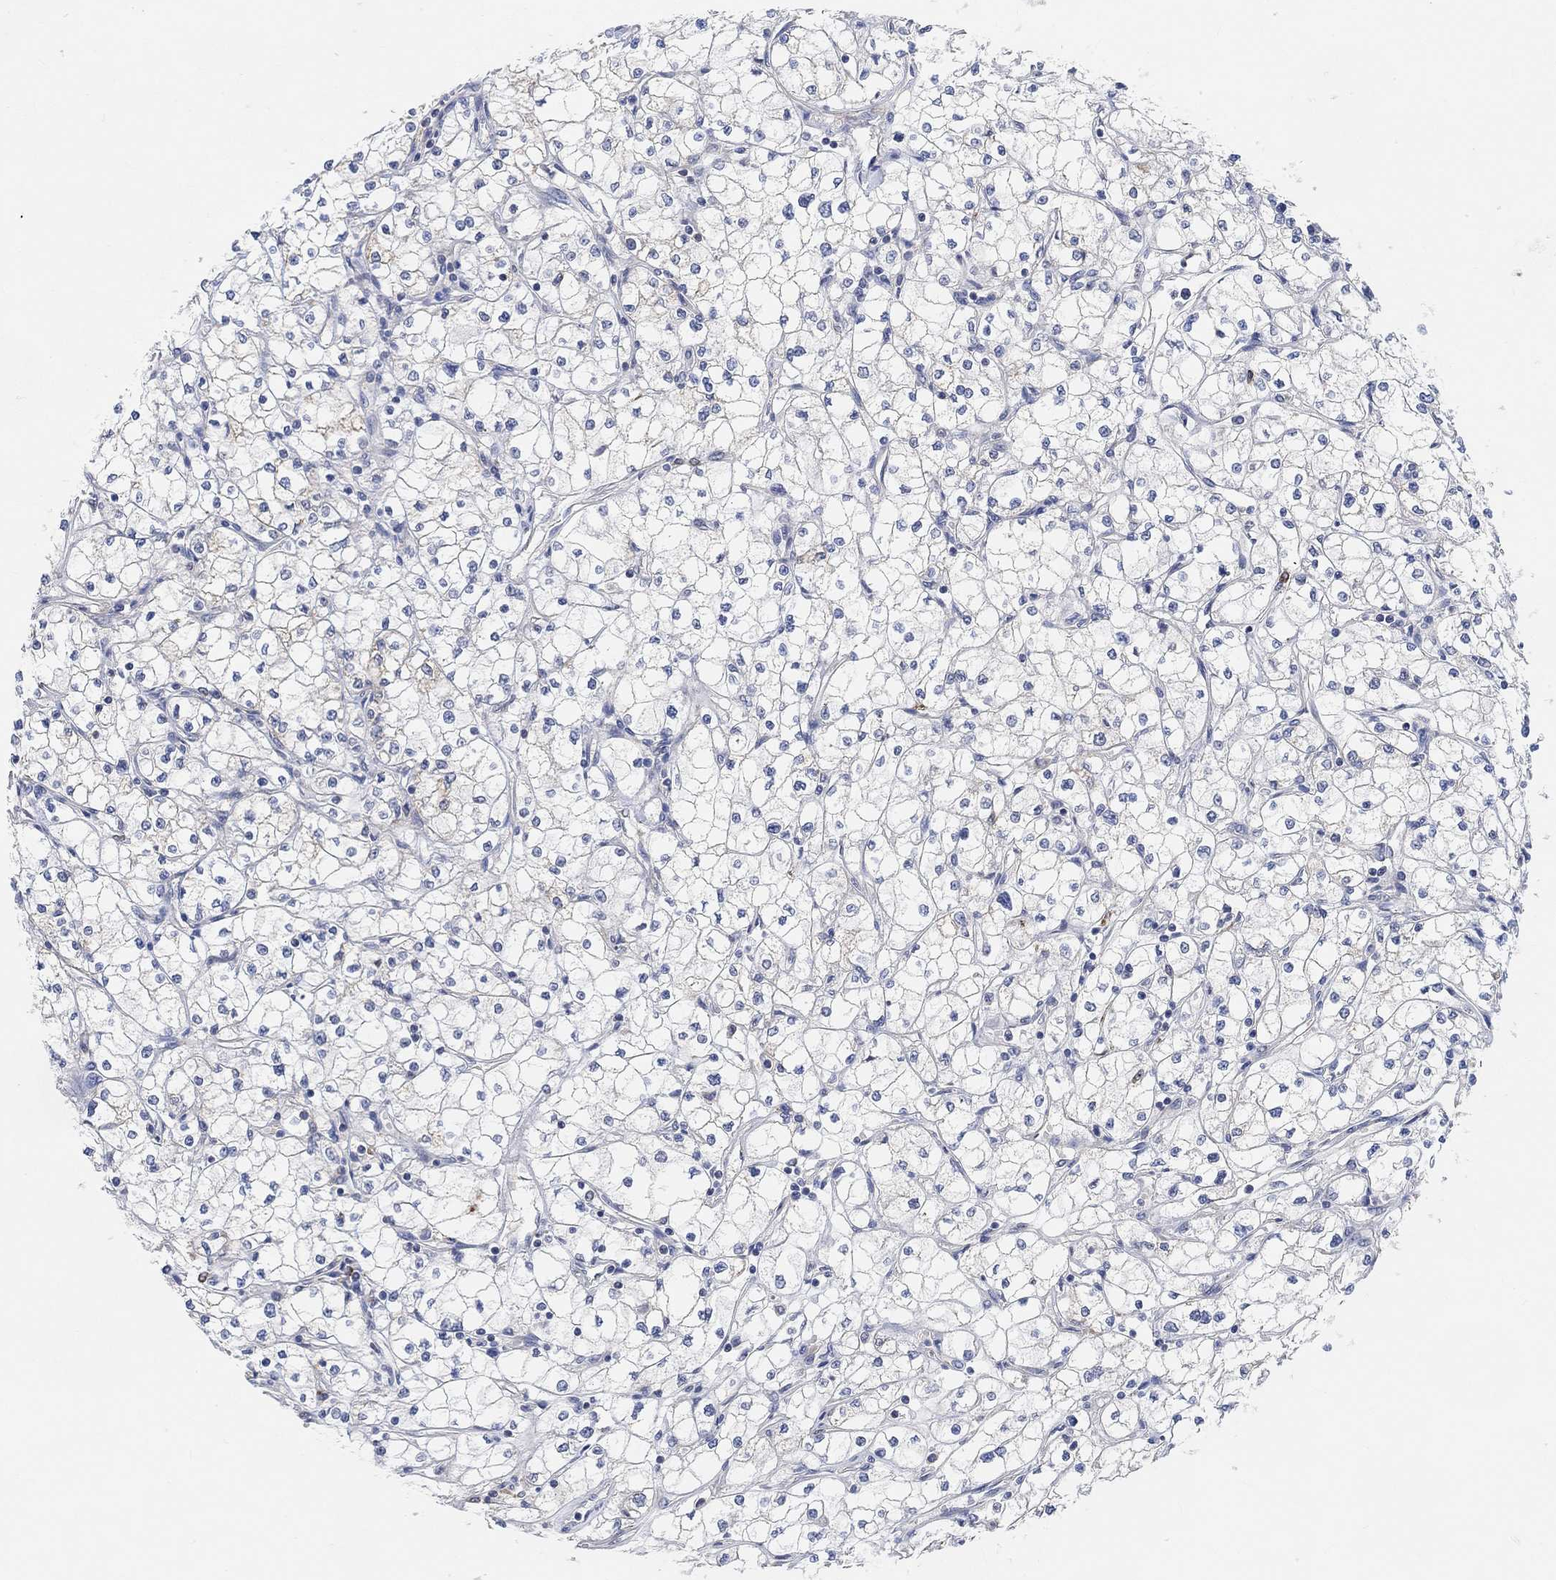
{"staining": {"intensity": "negative", "quantity": "none", "location": "none"}, "tissue": "renal cancer", "cell_type": "Tumor cells", "image_type": "cancer", "snomed": [{"axis": "morphology", "description": "Adenocarcinoma, NOS"}, {"axis": "topography", "description": "Kidney"}], "caption": "This is an immunohistochemistry (IHC) photomicrograph of human adenocarcinoma (renal). There is no expression in tumor cells.", "gene": "HCRTR1", "patient": {"sex": "male", "age": 67}}